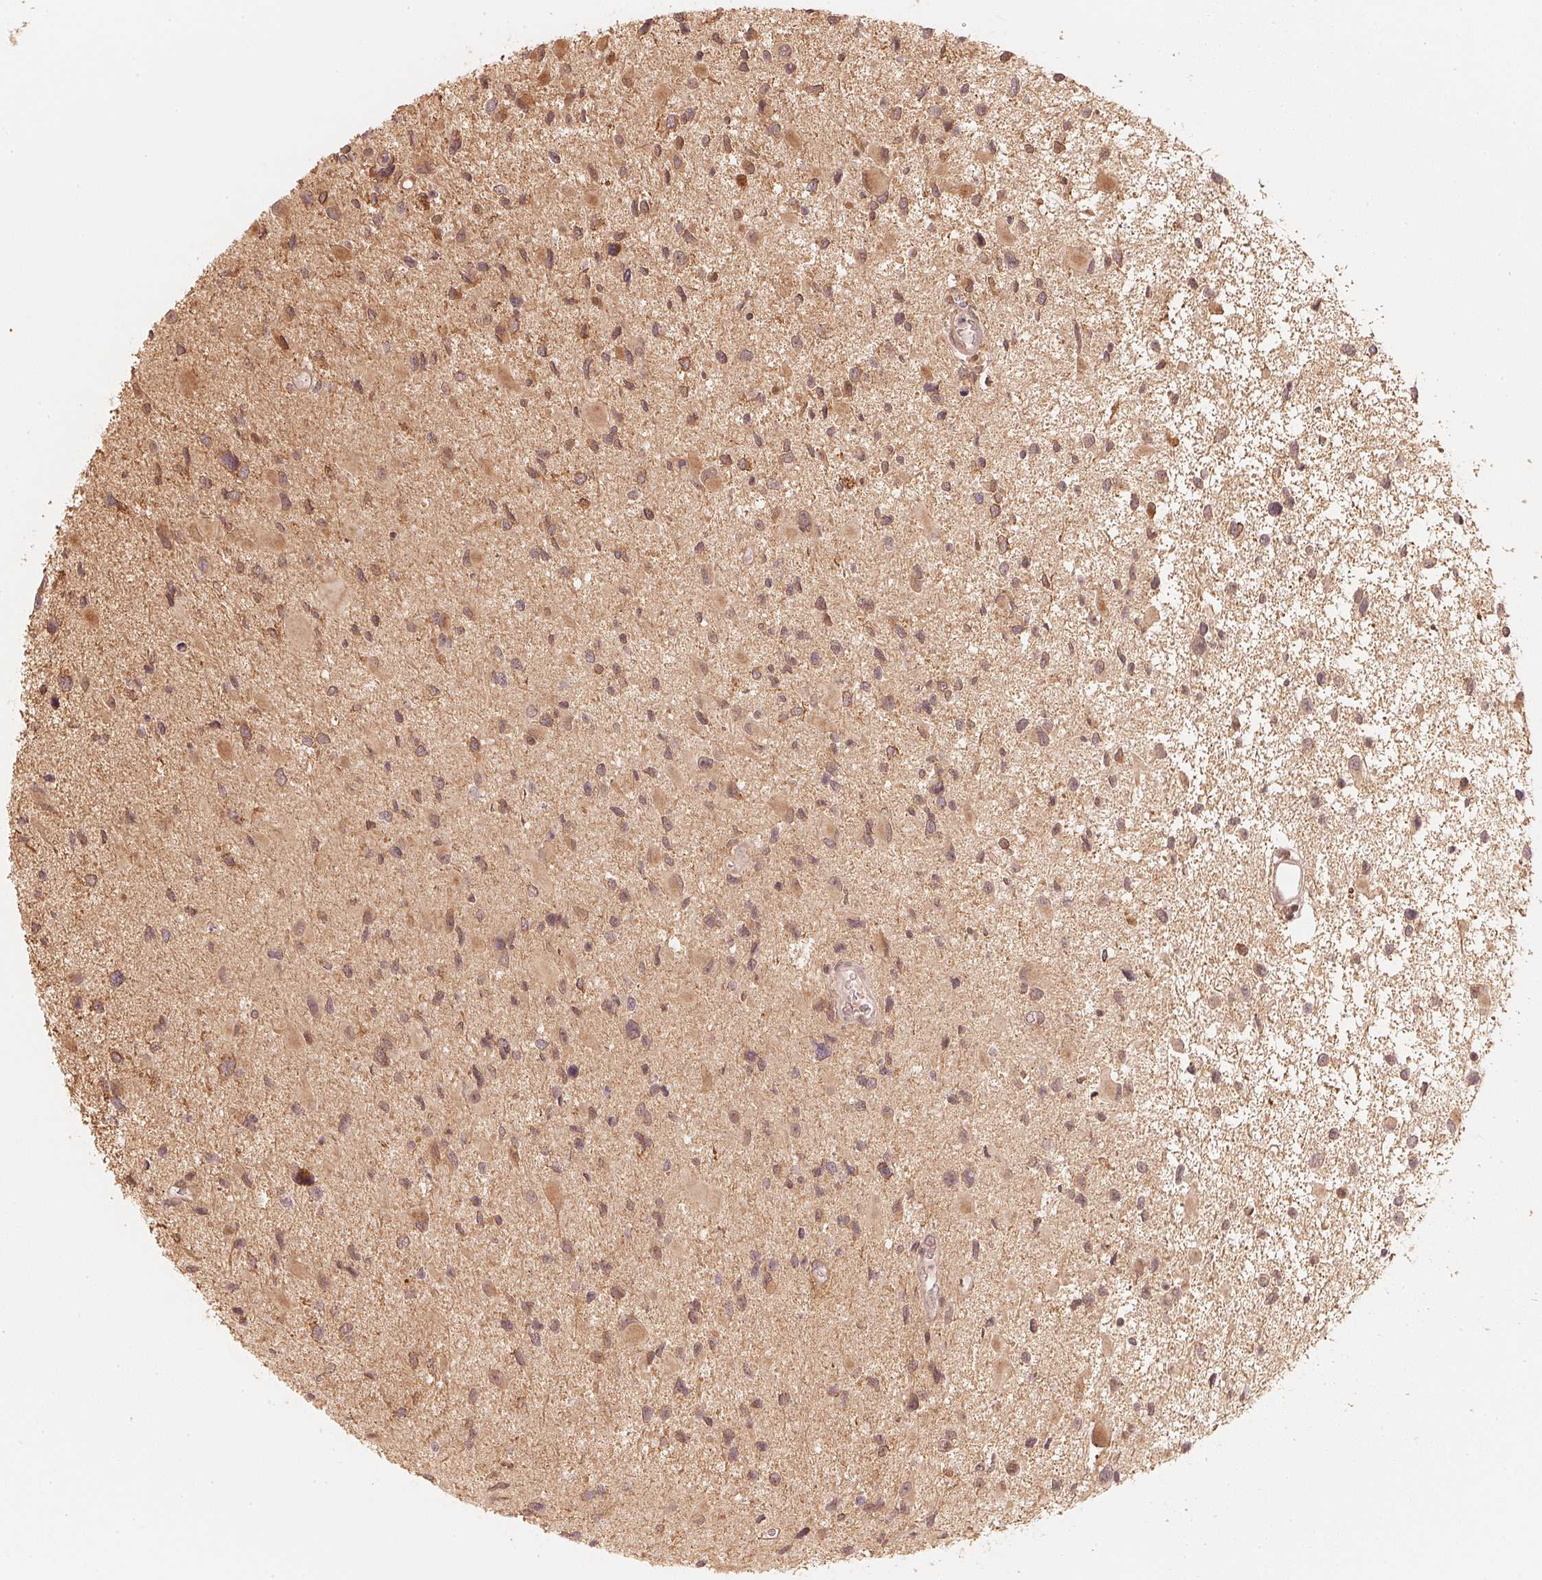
{"staining": {"intensity": "moderate", "quantity": "25%-75%", "location": "cytoplasmic/membranous,nuclear"}, "tissue": "glioma", "cell_type": "Tumor cells", "image_type": "cancer", "snomed": [{"axis": "morphology", "description": "Glioma, malignant, Low grade"}, {"axis": "topography", "description": "Brain"}], "caption": "This is a micrograph of immunohistochemistry (IHC) staining of glioma, which shows moderate expression in the cytoplasmic/membranous and nuclear of tumor cells.", "gene": "PRKN", "patient": {"sex": "female", "age": 32}}